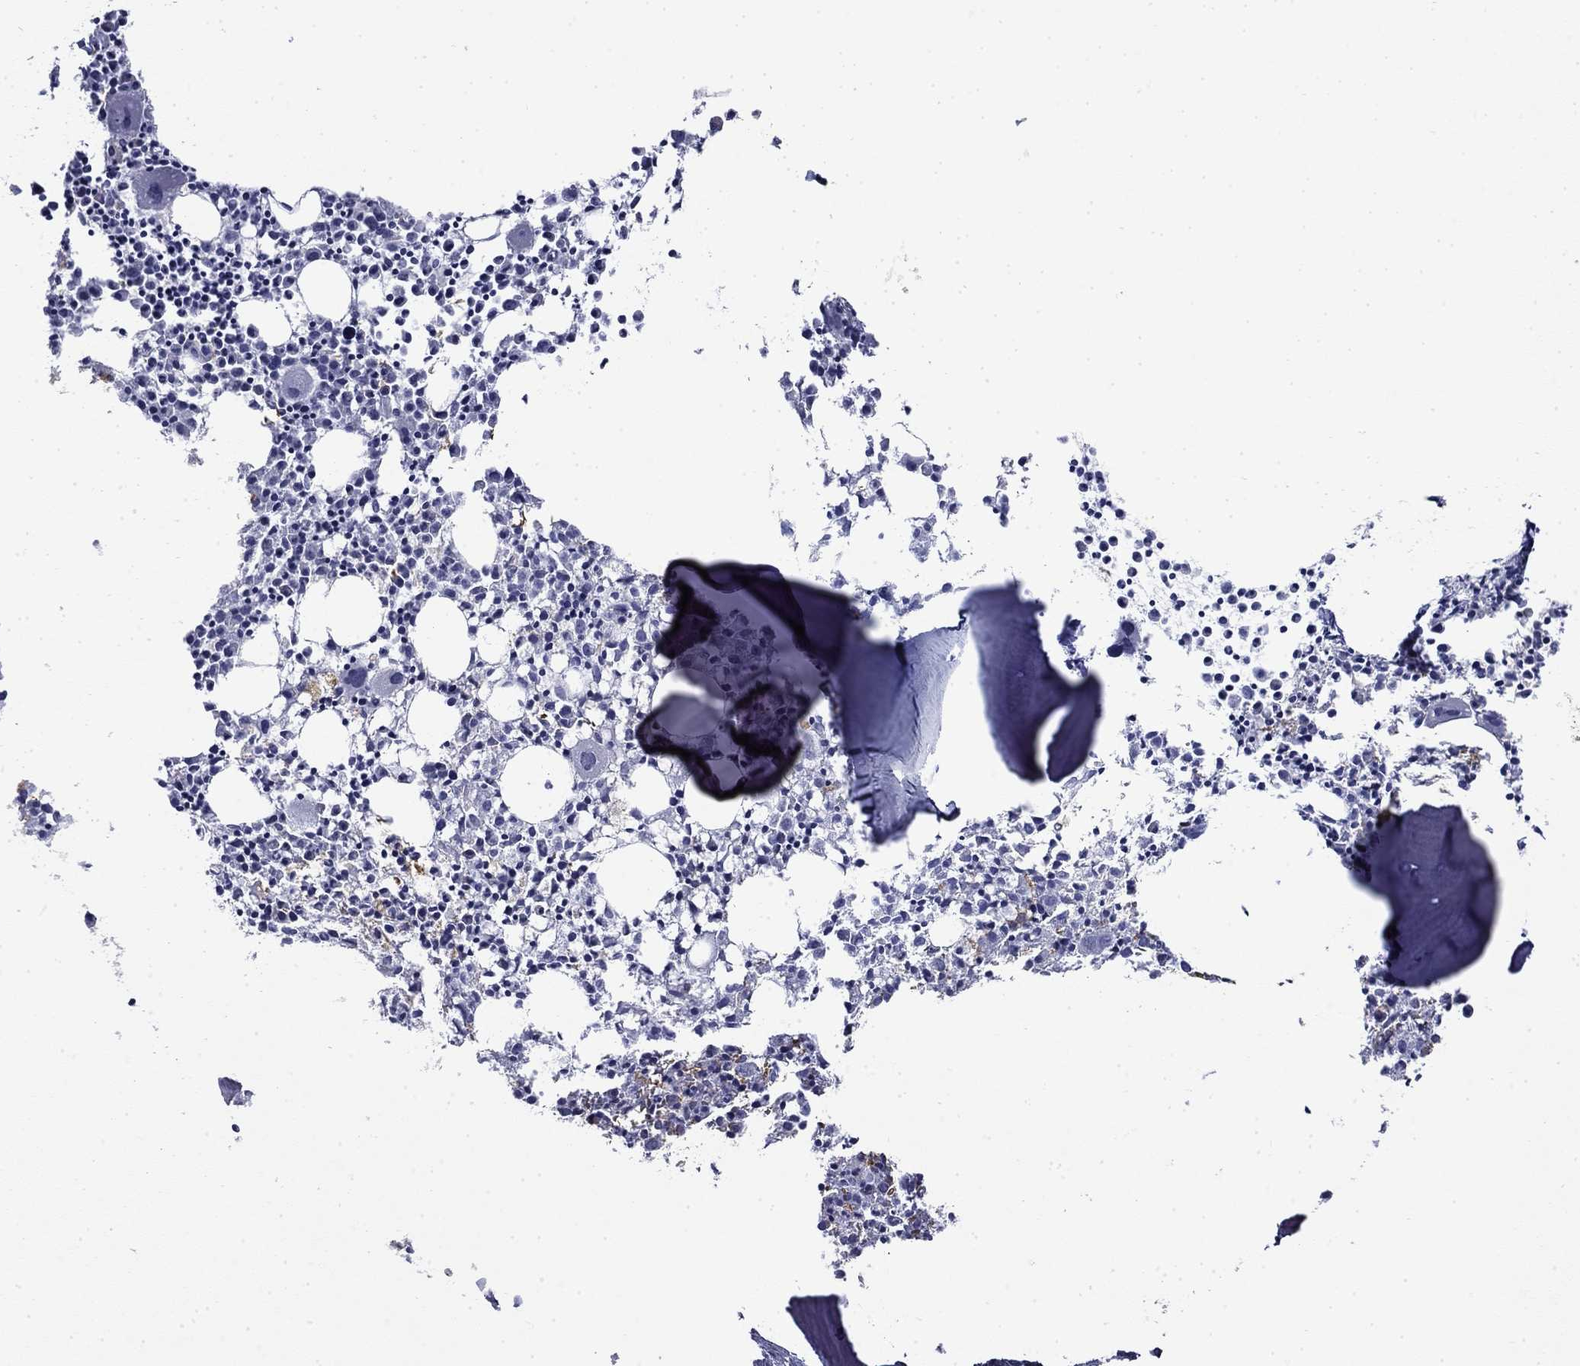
{"staining": {"intensity": "moderate", "quantity": "<25%", "location": "cytoplasmic/membranous"}, "tissue": "bone marrow", "cell_type": "Hematopoietic cells", "image_type": "normal", "snomed": [{"axis": "morphology", "description": "Normal tissue, NOS"}, {"axis": "morphology", "description": "Inflammation, NOS"}, {"axis": "topography", "description": "Bone marrow"}], "caption": "Bone marrow stained with DAB immunohistochemistry exhibits low levels of moderate cytoplasmic/membranous positivity in about <25% of hematopoietic cells. (brown staining indicates protein expression, while blue staining denotes nuclei).", "gene": "BCL2L14", "patient": {"sex": "male", "age": 3}}